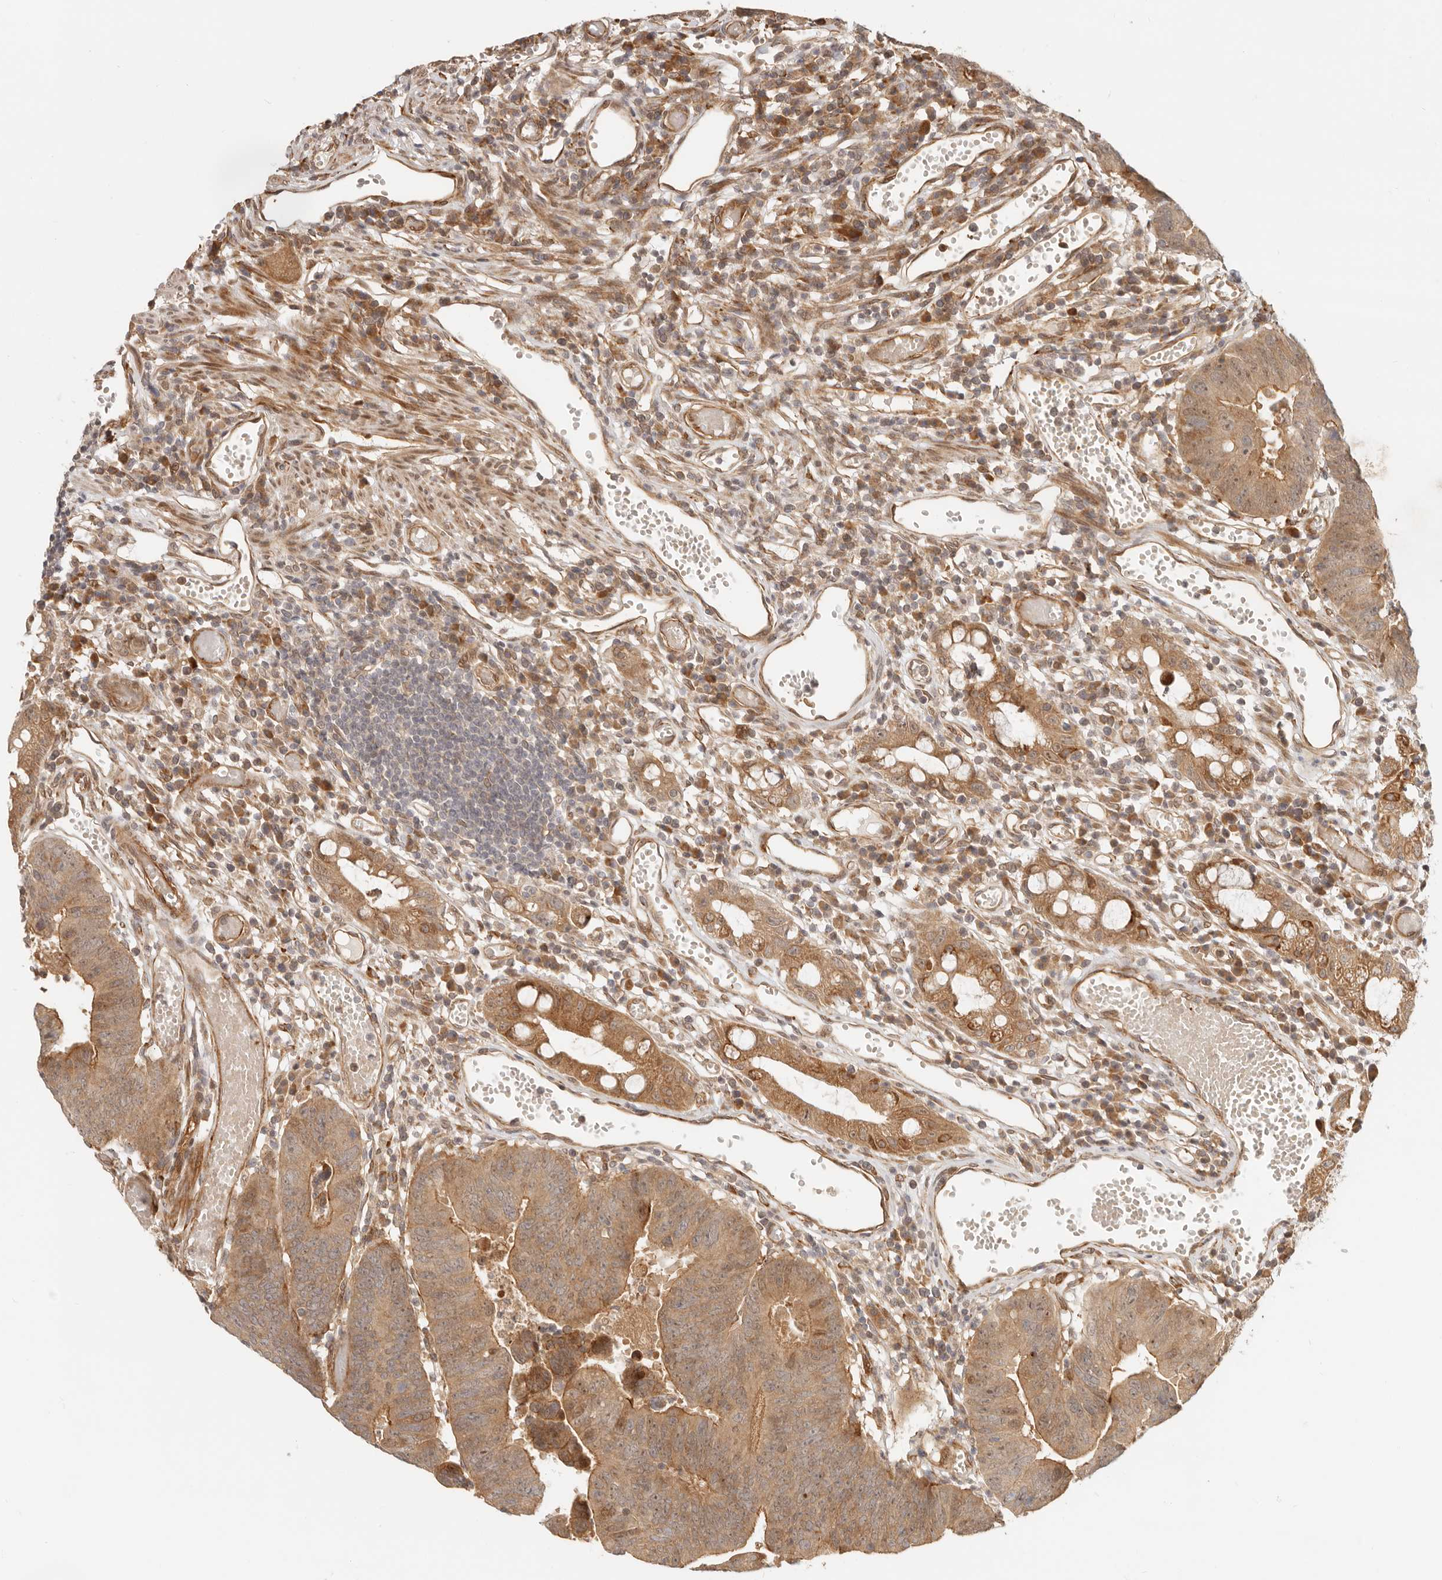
{"staining": {"intensity": "moderate", "quantity": ">75%", "location": "cytoplasmic/membranous"}, "tissue": "colorectal cancer", "cell_type": "Tumor cells", "image_type": "cancer", "snomed": [{"axis": "morphology", "description": "Adenocarcinoma, NOS"}, {"axis": "topography", "description": "Rectum"}], "caption": "Tumor cells exhibit moderate cytoplasmic/membranous staining in approximately >75% of cells in colorectal cancer.", "gene": "TUFT1", "patient": {"sex": "female", "age": 65}}